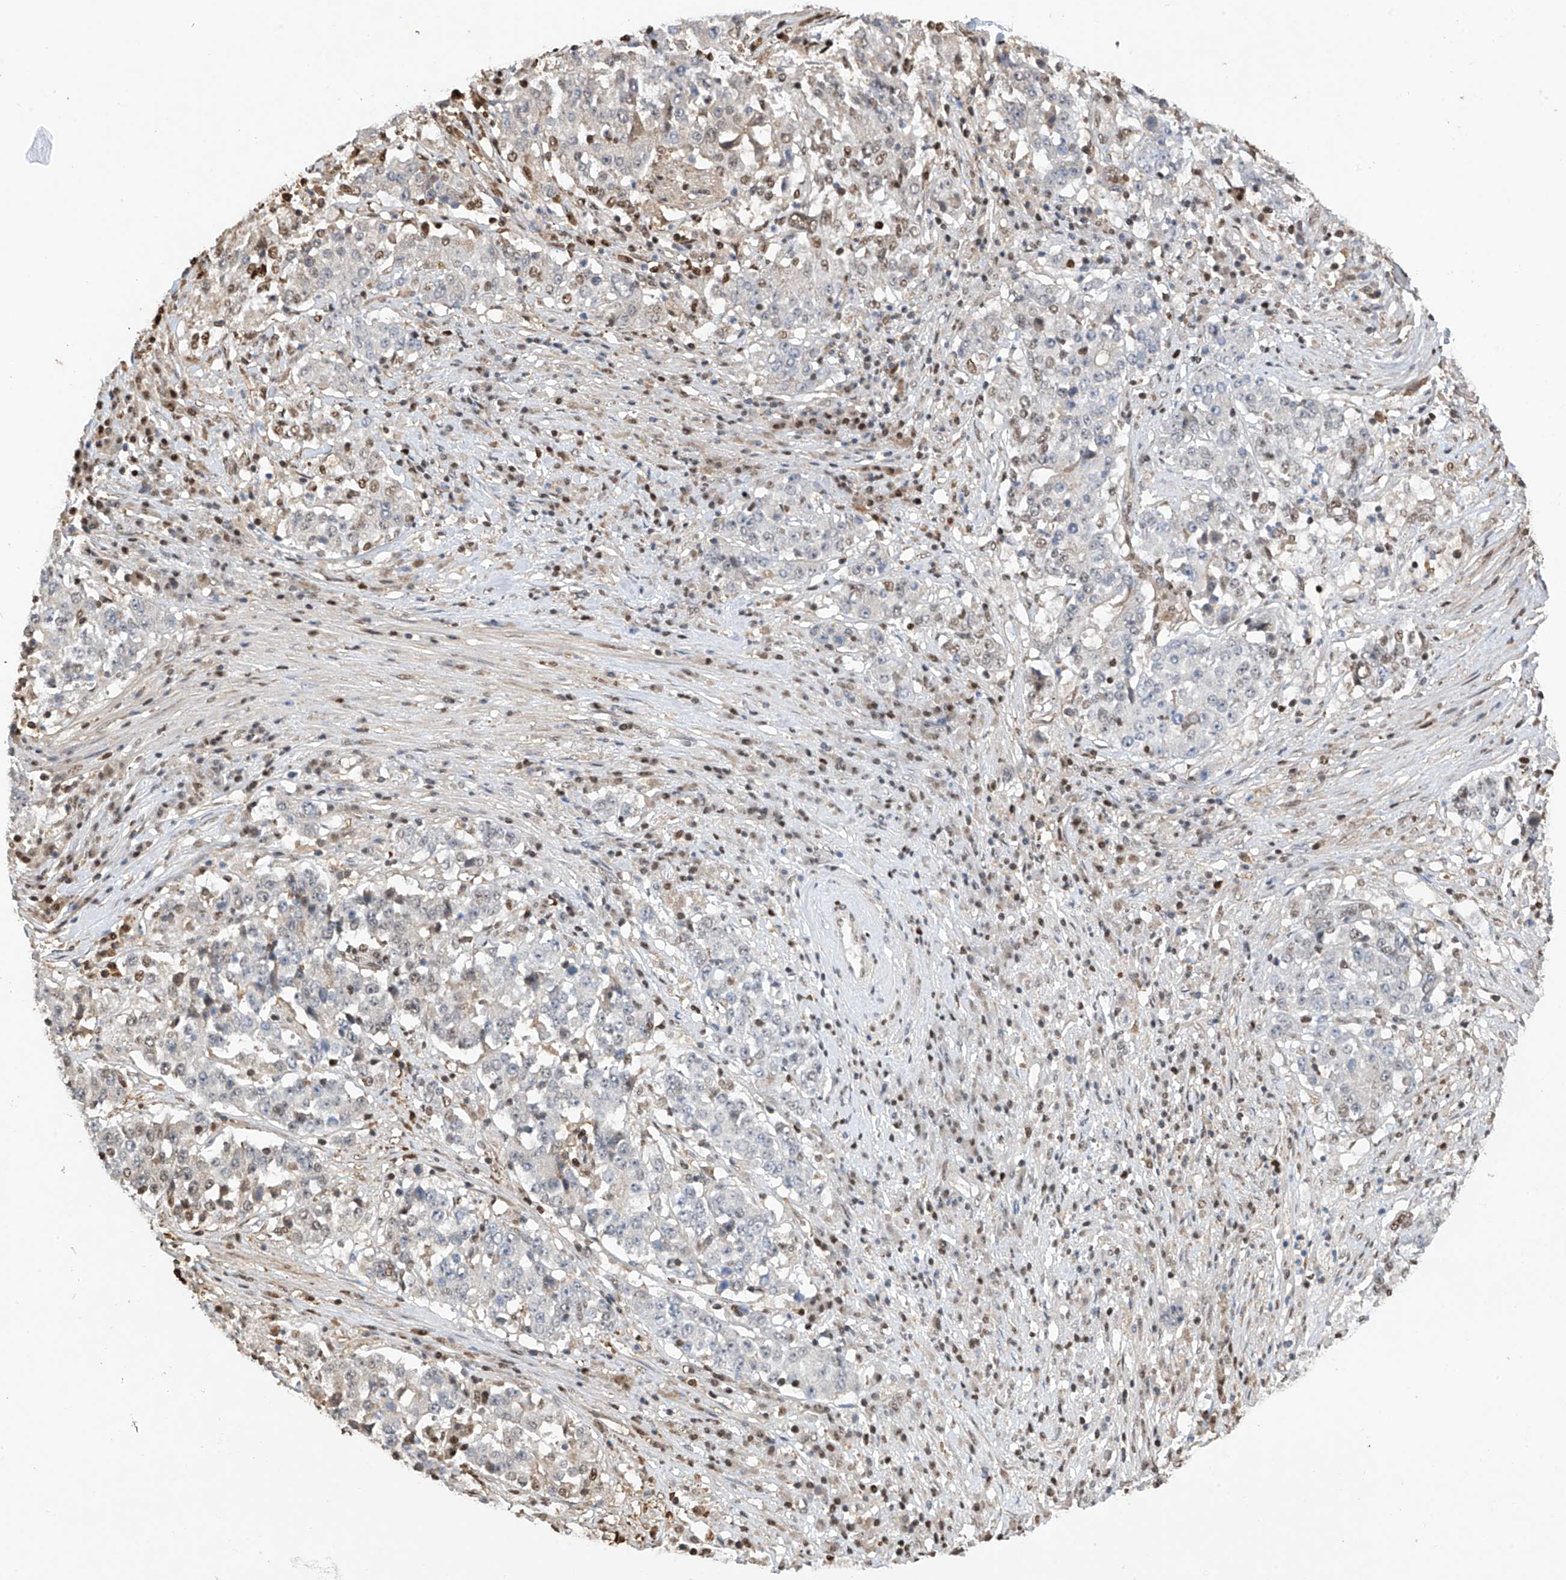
{"staining": {"intensity": "negative", "quantity": "none", "location": "none"}, "tissue": "stomach cancer", "cell_type": "Tumor cells", "image_type": "cancer", "snomed": [{"axis": "morphology", "description": "Adenocarcinoma, NOS"}, {"axis": "topography", "description": "Stomach"}], "caption": "High magnification brightfield microscopy of stomach adenocarcinoma stained with DAB (brown) and counterstained with hematoxylin (blue): tumor cells show no significant positivity.", "gene": "PMM1", "patient": {"sex": "male", "age": 59}}